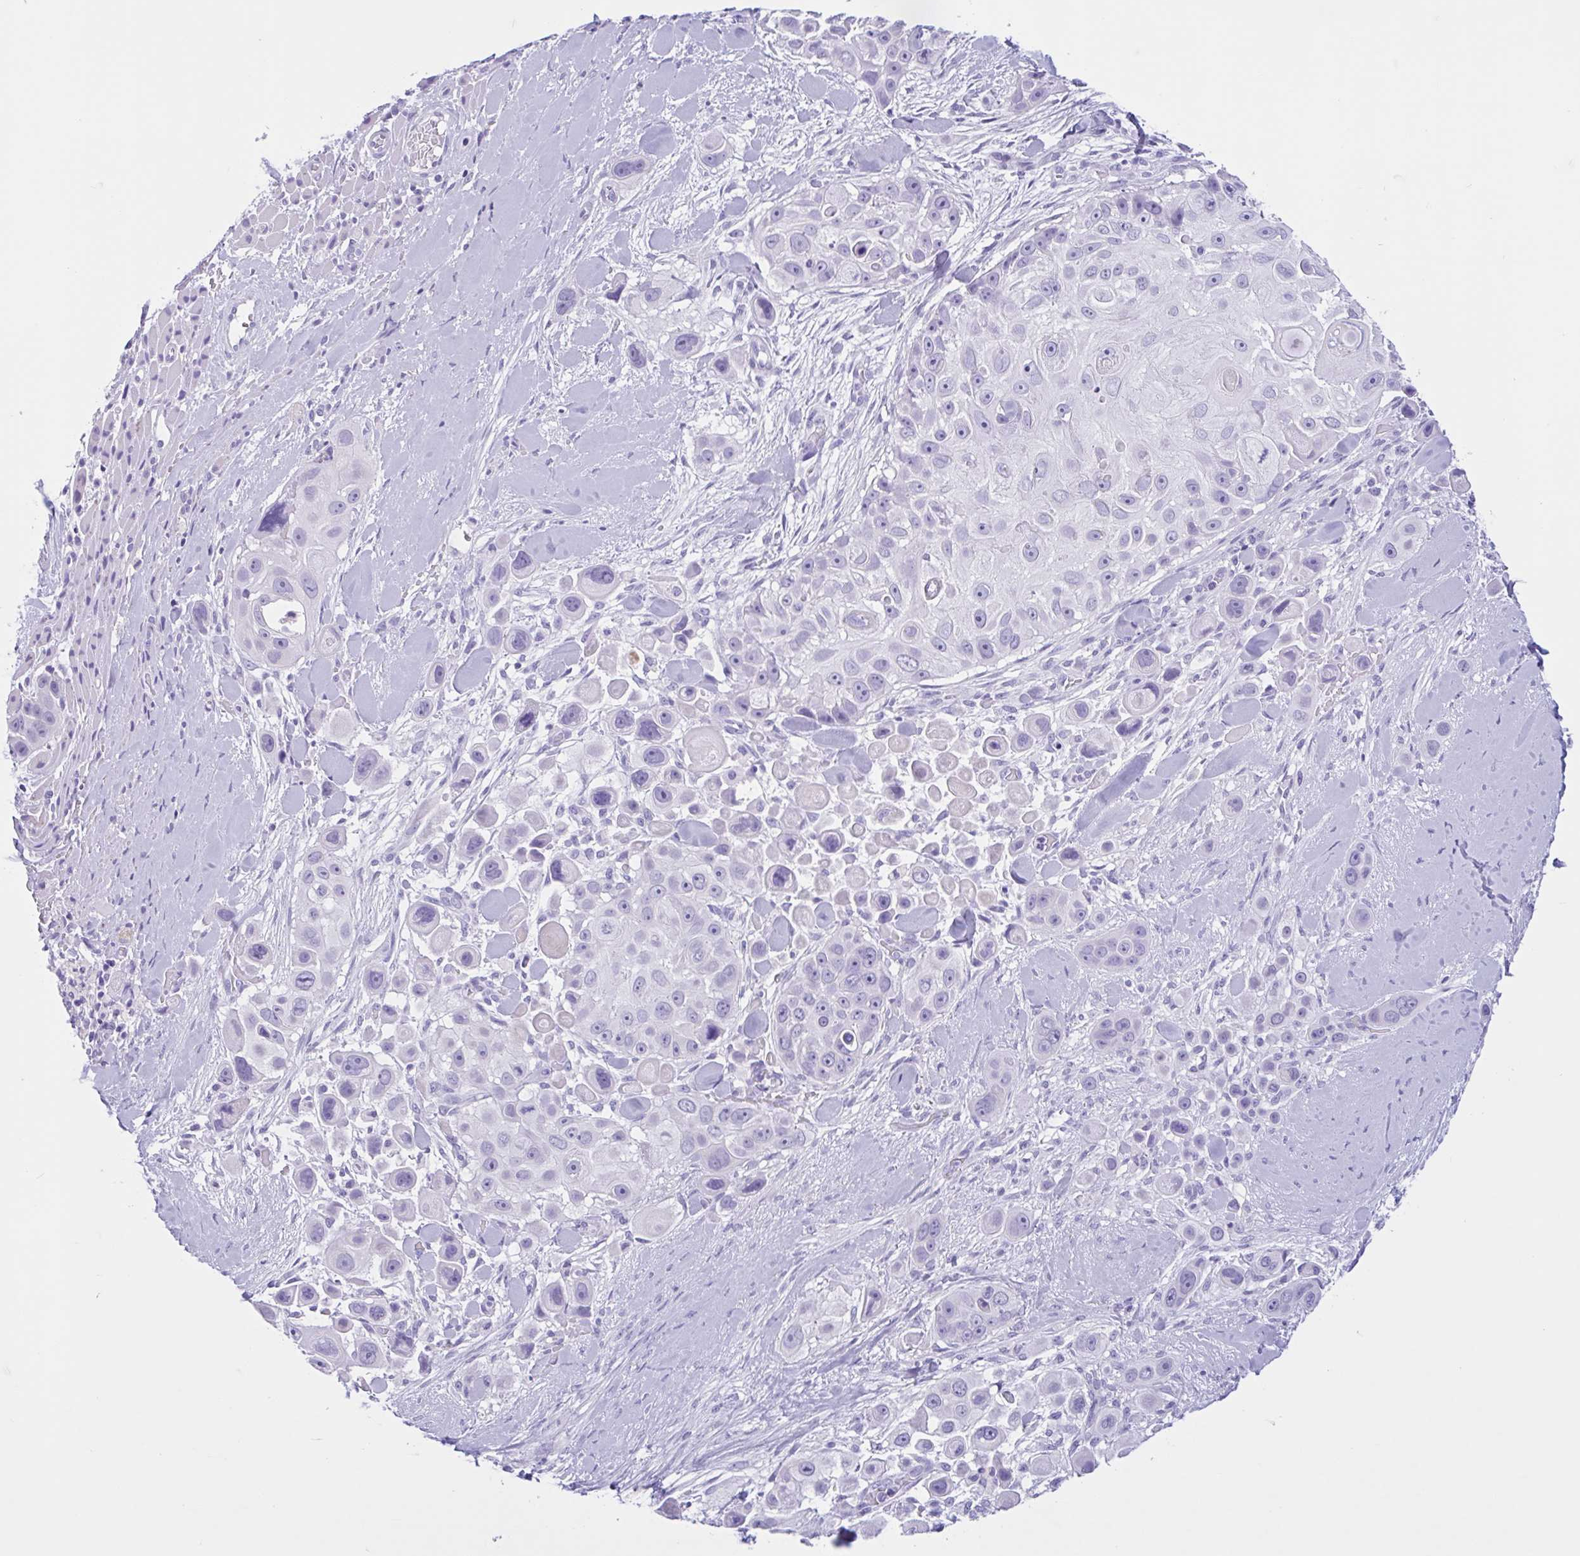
{"staining": {"intensity": "negative", "quantity": "none", "location": "none"}, "tissue": "skin cancer", "cell_type": "Tumor cells", "image_type": "cancer", "snomed": [{"axis": "morphology", "description": "Squamous cell carcinoma, NOS"}, {"axis": "topography", "description": "Skin"}], "caption": "Immunohistochemistry of skin cancer displays no staining in tumor cells.", "gene": "ZNF319", "patient": {"sex": "male", "age": 67}}